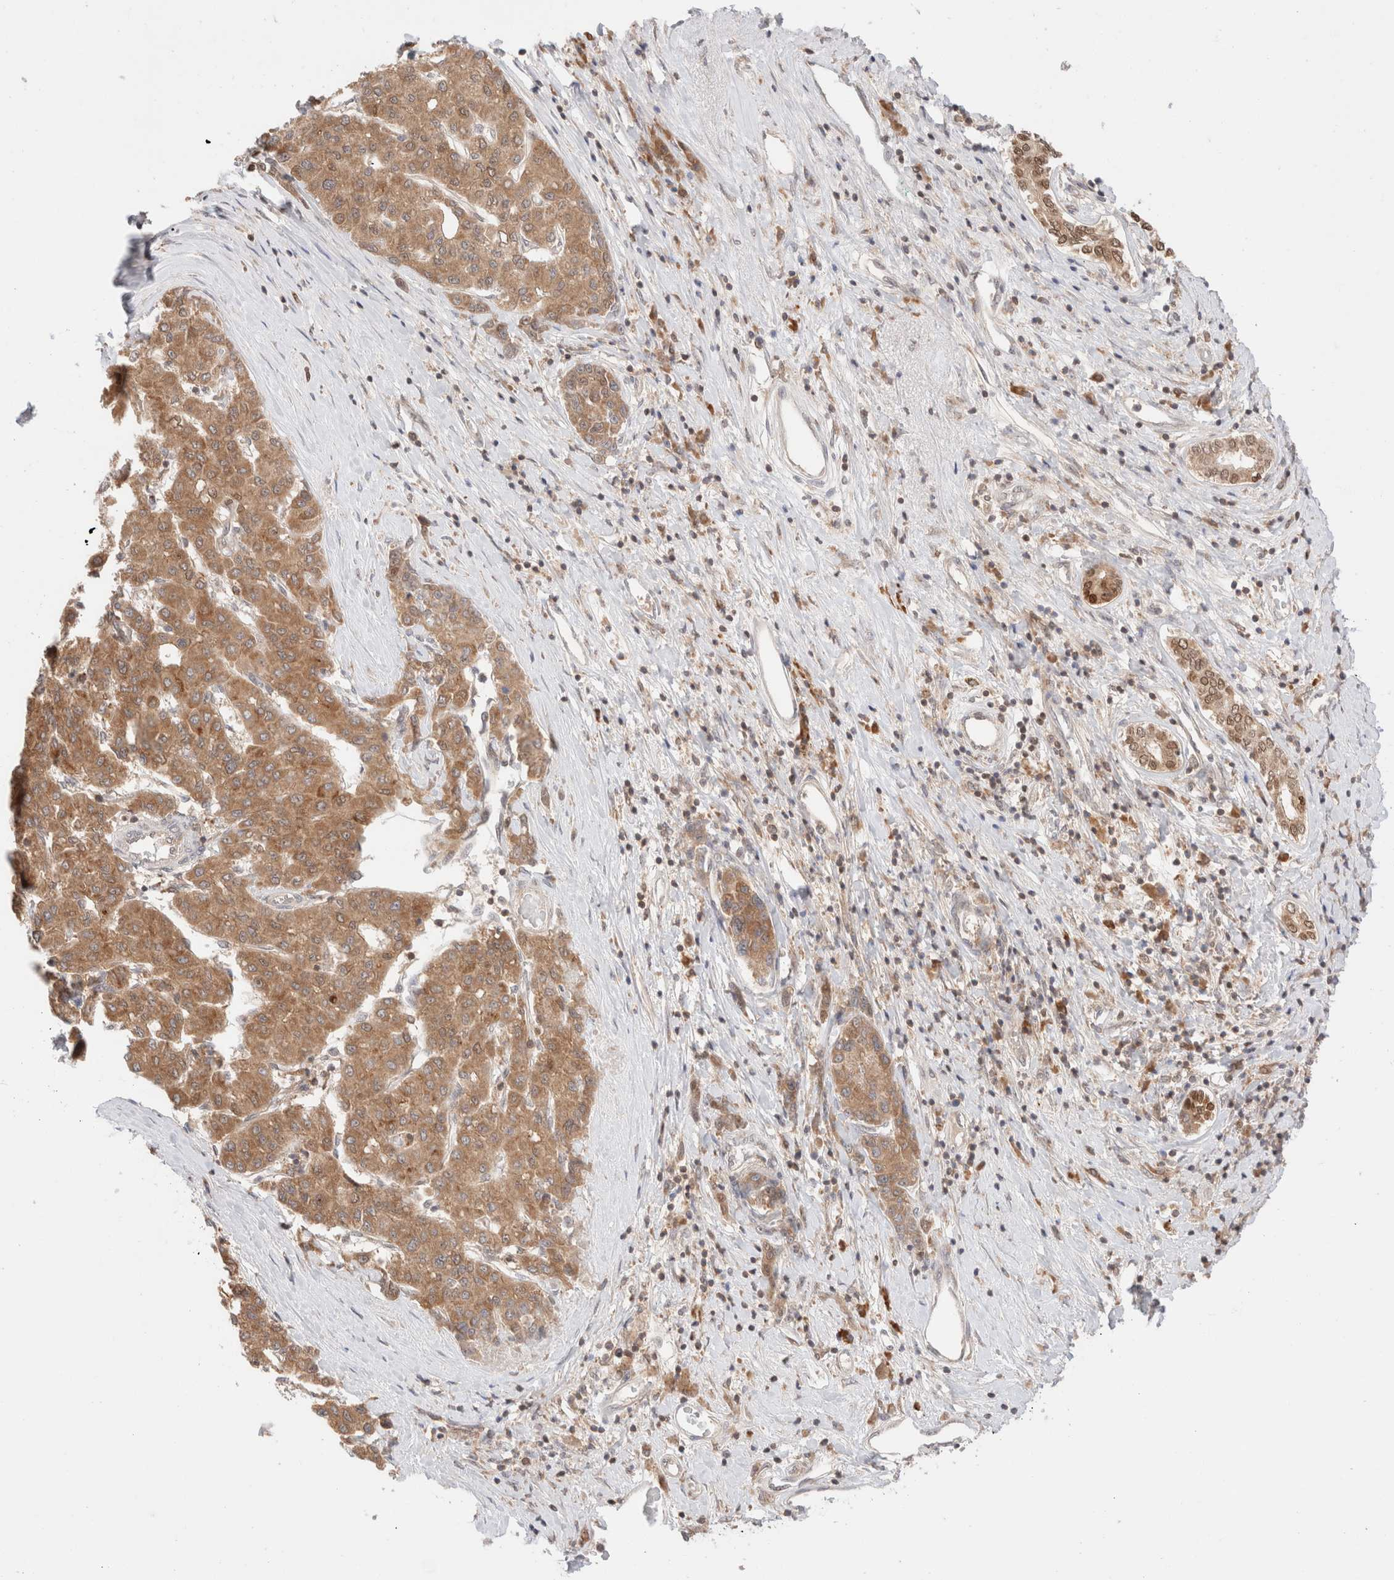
{"staining": {"intensity": "moderate", "quantity": ">75%", "location": "cytoplasmic/membranous"}, "tissue": "liver cancer", "cell_type": "Tumor cells", "image_type": "cancer", "snomed": [{"axis": "morphology", "description": "Carcinoma, Hepatocellular, NOS"}, {"axis": "topography", "description": "Liver"}], "caption": "This photomicrograph shows liver cancer stained with immunohistochemistry (IHC) to label a protein in brown. The cytoplasmic/membranous of tumor cells show moderate positivity for the protein. Nuclei are counter-stained blue.", "gene": "XKR4", "patient": {"sex": "male", "age": 65}}